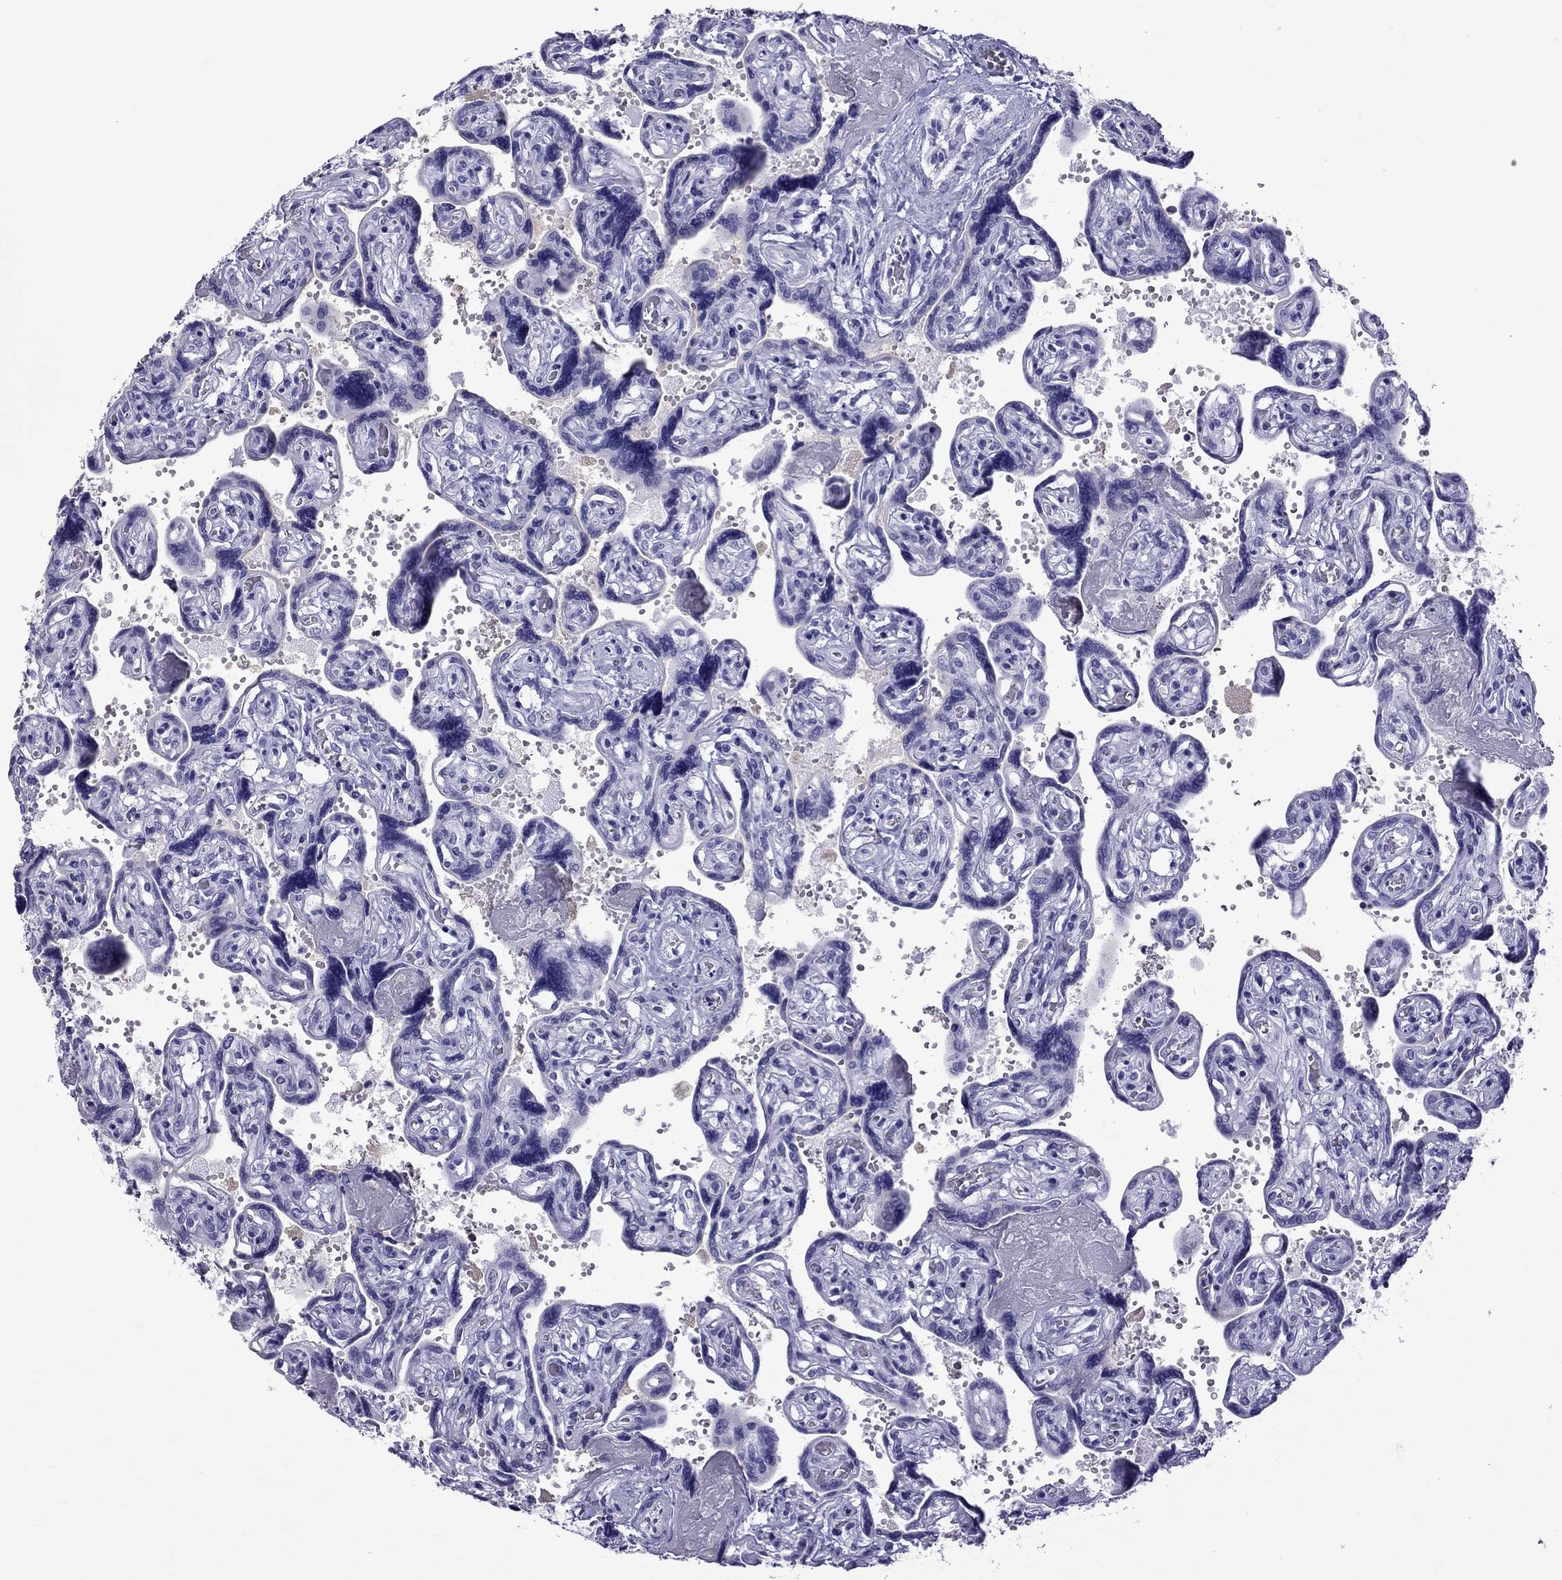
{"staining": {"intensity": "negative", "quantity": "none", "location": "none"}, "tissue": "placenta", "cell_type": "Decidual cells", "image_type": "normal", "snomed": [{"axis": "morphology", "description": "Normal tissue, NOS"}, {"axis": "topography", "description": "Placenta"}], "caption": "High power microscopy histopathology image of an IHC photomicrograph of benign placenta, revealing no significant expression in decidual cells. Nuclei are stained in blue.", "gene": "SCART1", "patient": {"sex": "female", "age": 32}}